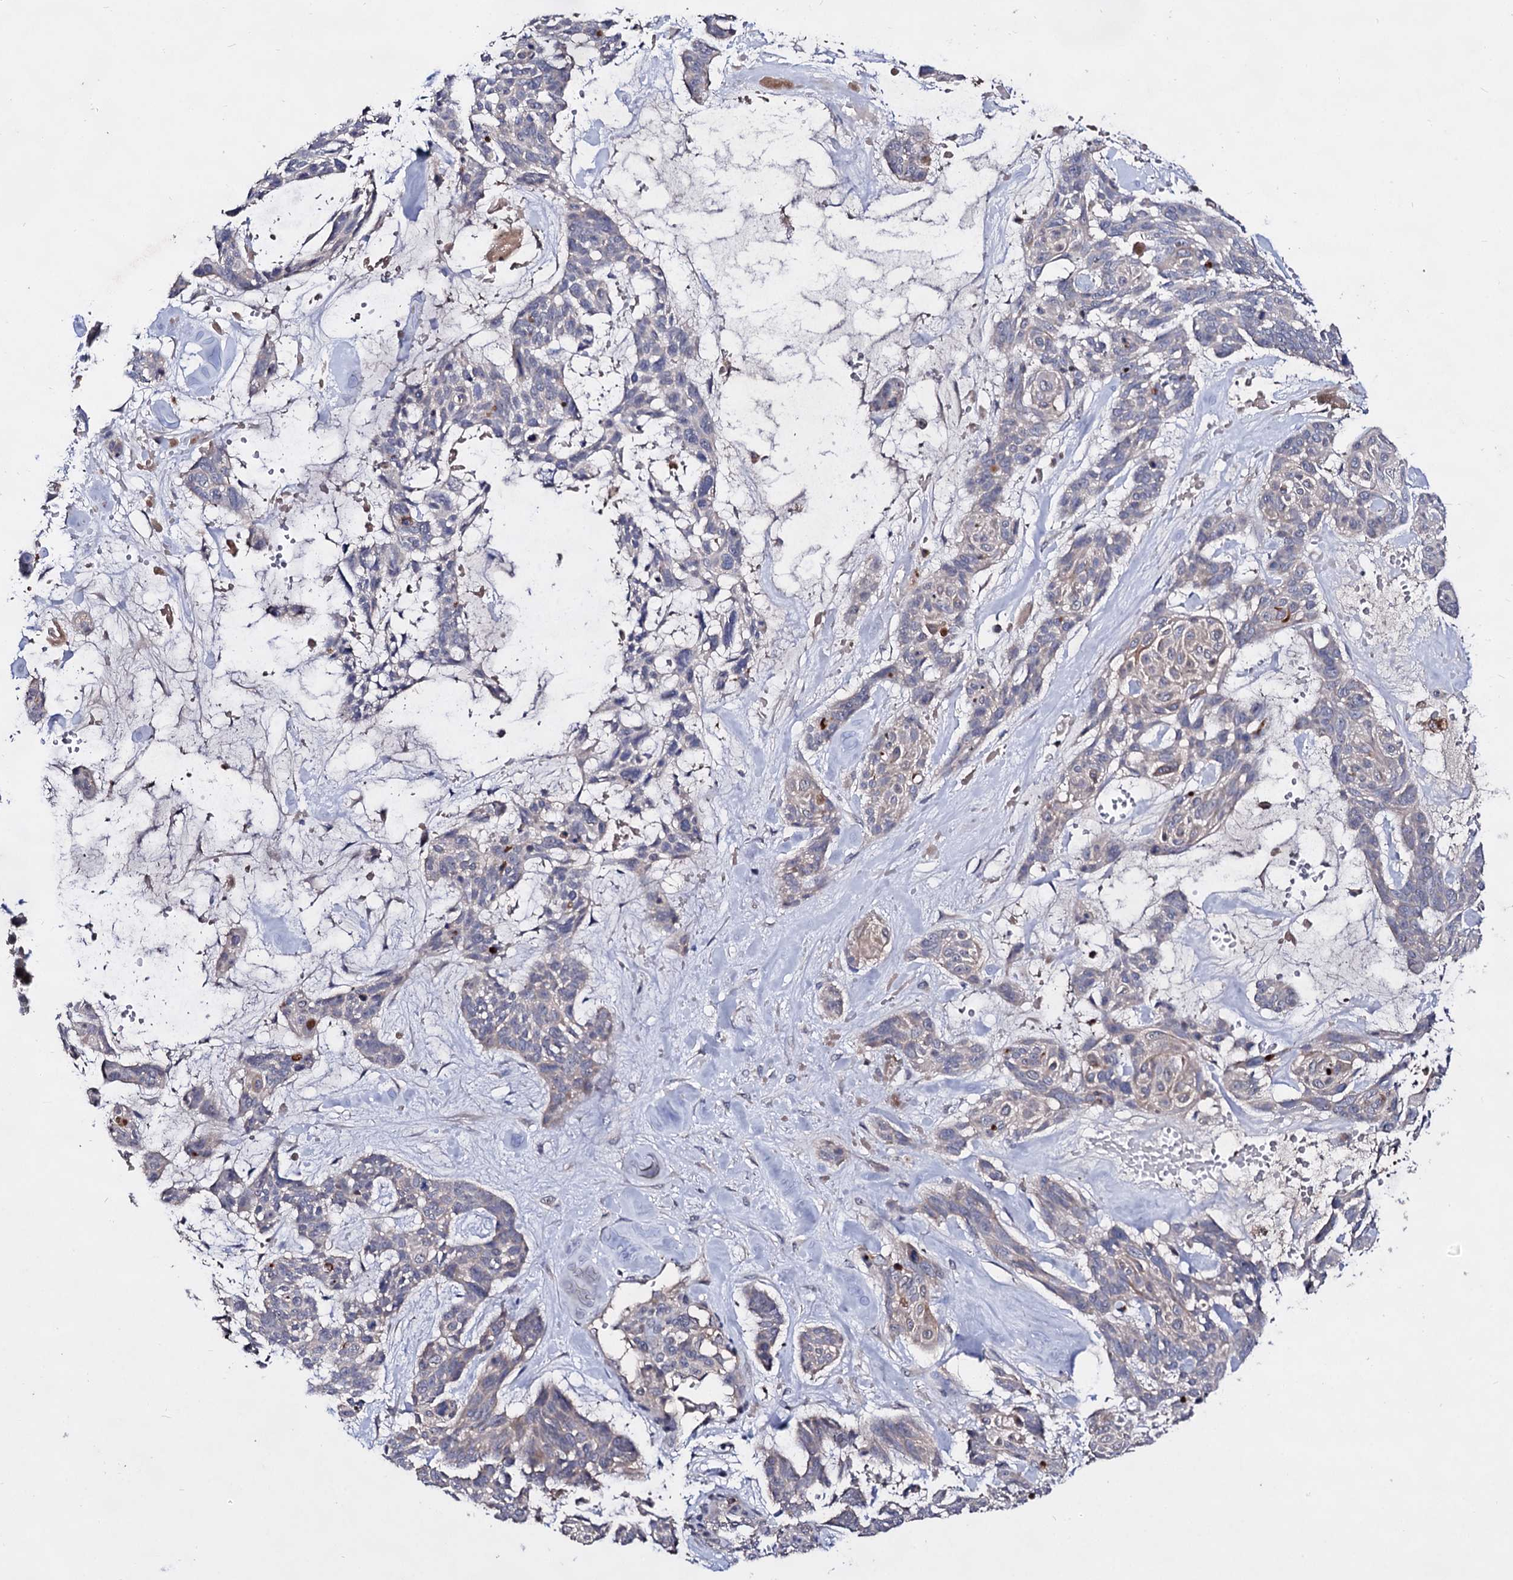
{"staining": {"intensity": "negative", "quantity": "none", "location": "none"}, "tissue": "skin cancer", "cell_type": "Tumor cells", "image_type": "cancer", "snomed": [{"axis": "morphology", "description": "Basal cell carcinoma"}, {"axis": "topography", "description": "Skin"}], "caption": "DAB immunohistochemical staining of human skin basal cell carcinoma exhibits no significant staining in tumor cells.", "gene": "ACTR6", "patient": {"sex": "male", "age": 88}}